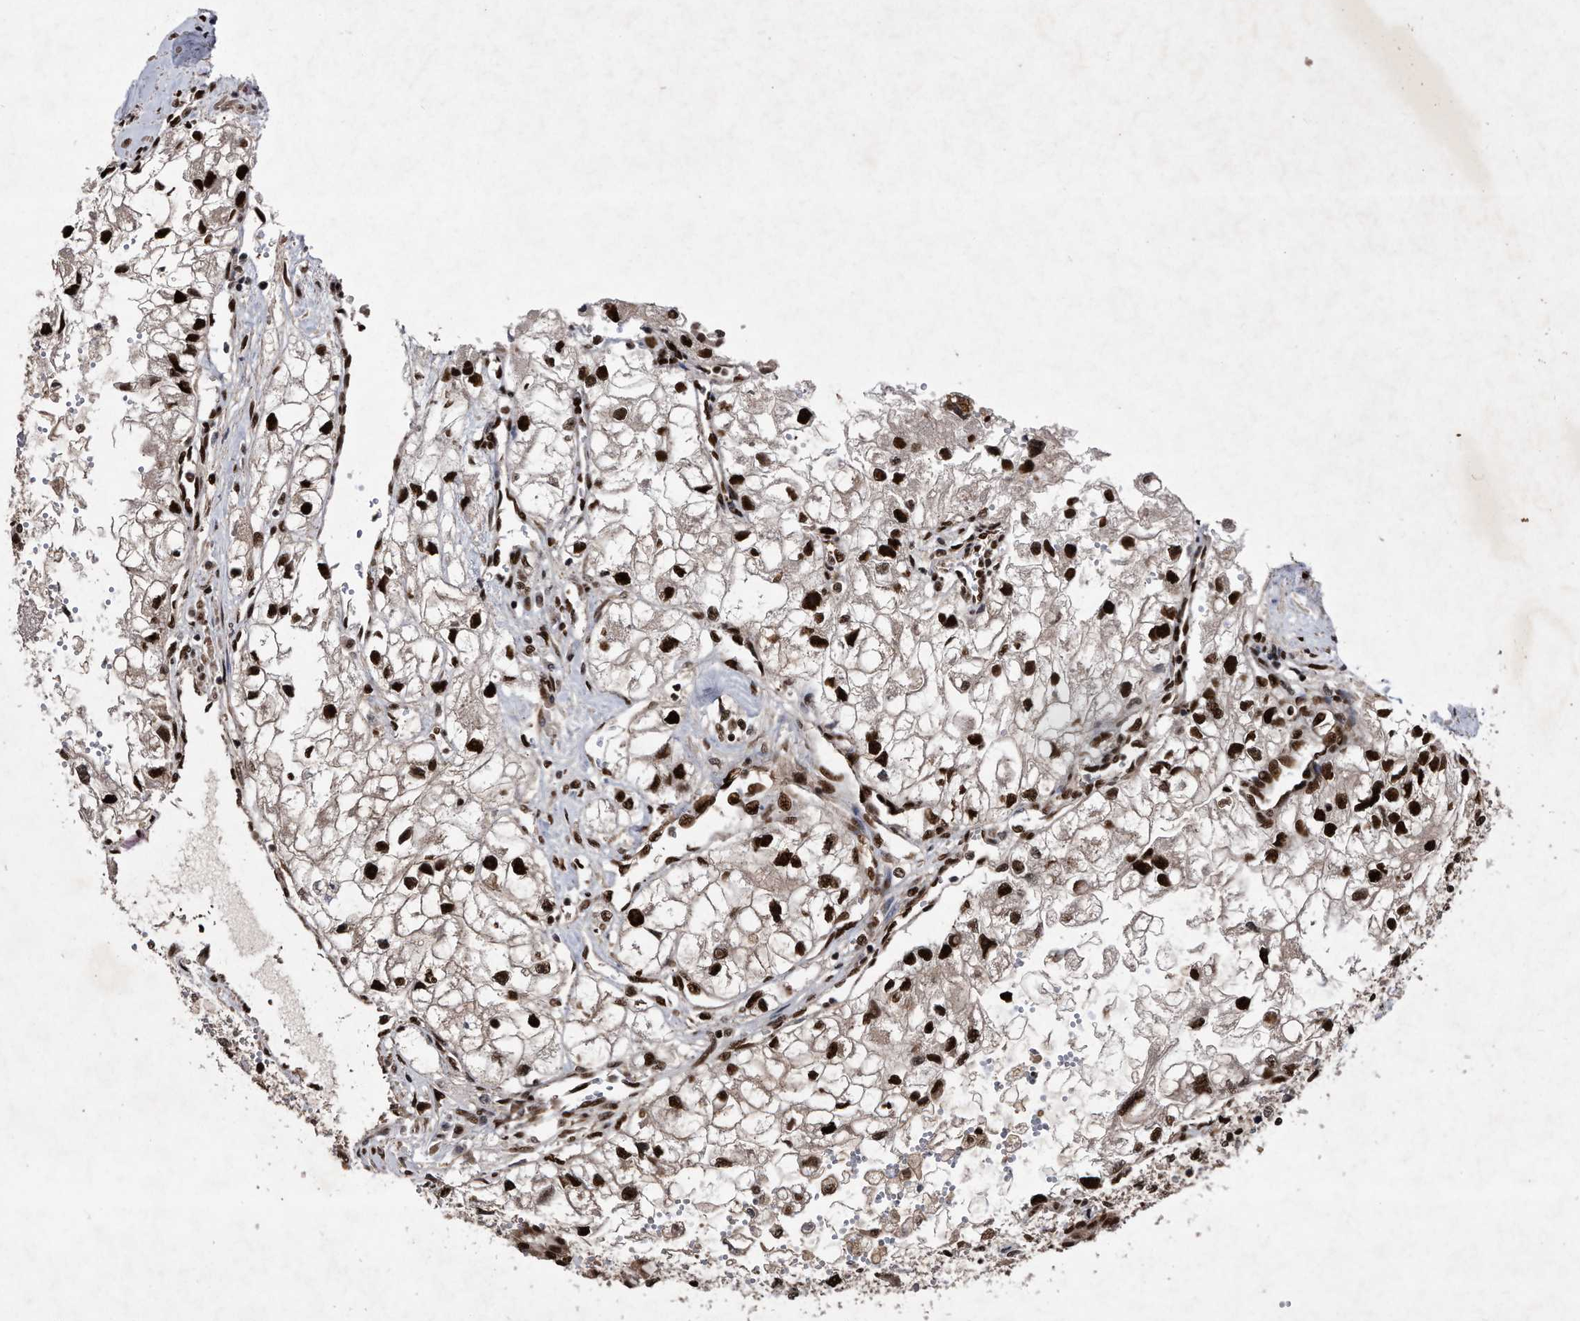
{"staining": {"intensity": "strong", "quantity": ">75%", "location": "nuclear"}, "tissue": "renal cancer", "cell_type": "Tumor cells", "image_type": "cancer", "snomed": [{"axis": "morphology", "description": "Adenocarcinoma, NOS"}, {"axis": "topography", "description": "Kidney"}], "caption": "This is an image of IHC staining of renal cancer (adenocarcinoma), which shows strong staining in the nuclear of tumor cells.", "gene": "RAD23B", "patient": {"sex": "female", "age": 70}}